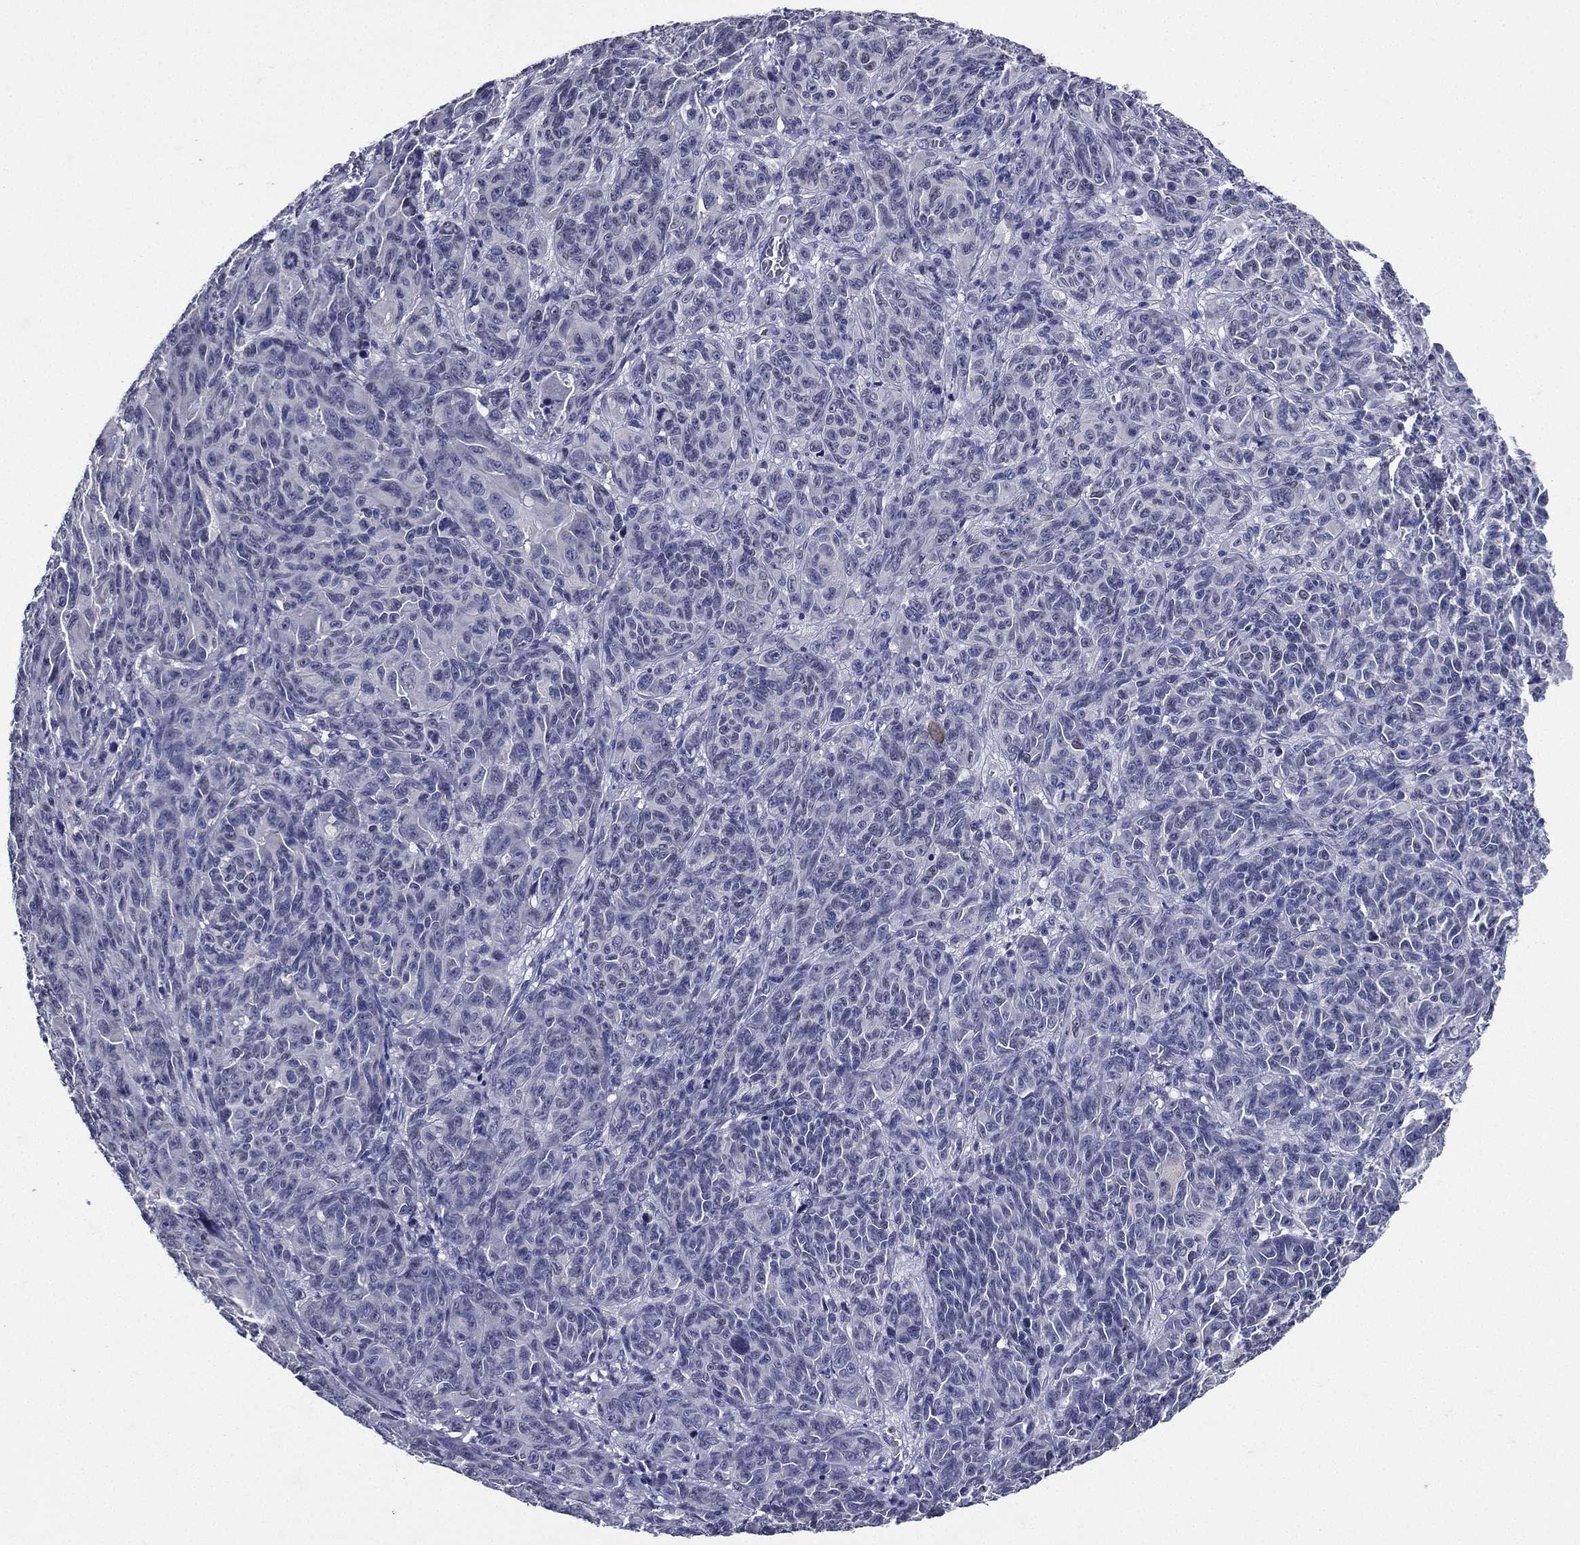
{"staining": {"intensity": "moderate", "quantity": "<25%", "location": "cytoplasmic/membranous"}, "tissue": "melanoma", "cell_type": "Tumor cells", "image_type": "cancer", "snomed": [{"axis": "morphology", "description": "Malignant melanoma, NOS"}, {"axis": "topography", "description": "Vulva, labia, clitoris and Bartholin´s gland, NO"}], "caption": "The histopathology image shows staining of malignant melanoma, revealing moderate cytoplasmic/membranous protein staining (brown color) within tumor cells.", "gene": "TGM1", "patient": {"sex": "female", "age": 75}}